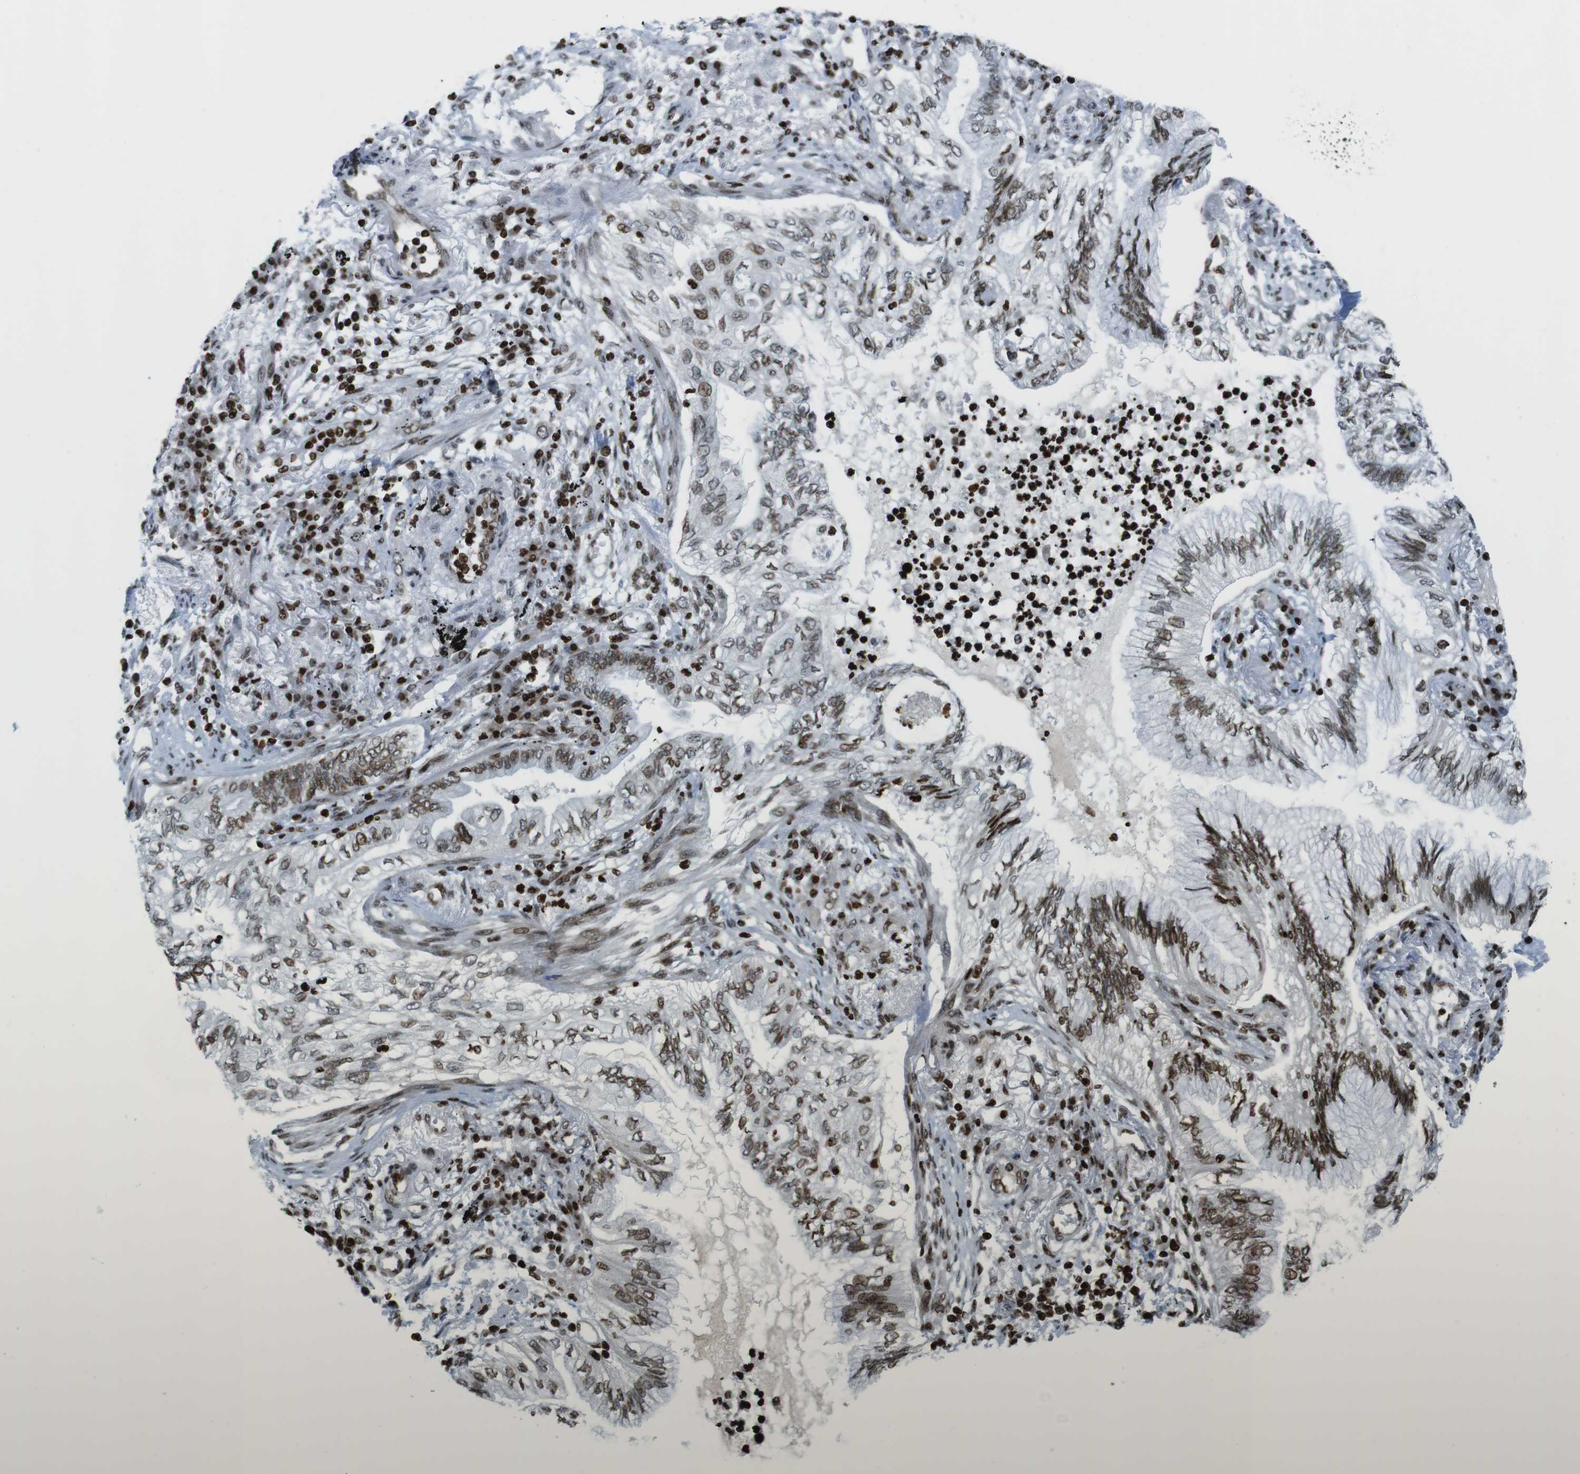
{"staining": {"intensity": "moderate", "quantity": ">75%", "location": "nuclear"}, "tissue": "lung cancer", "cell_type": "Tumor cells", "image_type": "cancer", "snomed": [{"axis": "morphology", "description": "Normal tissue, NOS"}, {"axis": "morphology", "description": "Adenocarcinoma, NOS"}, {"axis": "topography", "description": "Bronchus"}, {"axis": "topography", "description": "Lung"}], "caption": "Immunohistochemical staining of human lung adenocarcinoma reveals medium levels of moderate nuclear positivity in about >75% of tumor cells.", "gene": "H2AC8", "patient": {"sex": "female", "age": 70}}